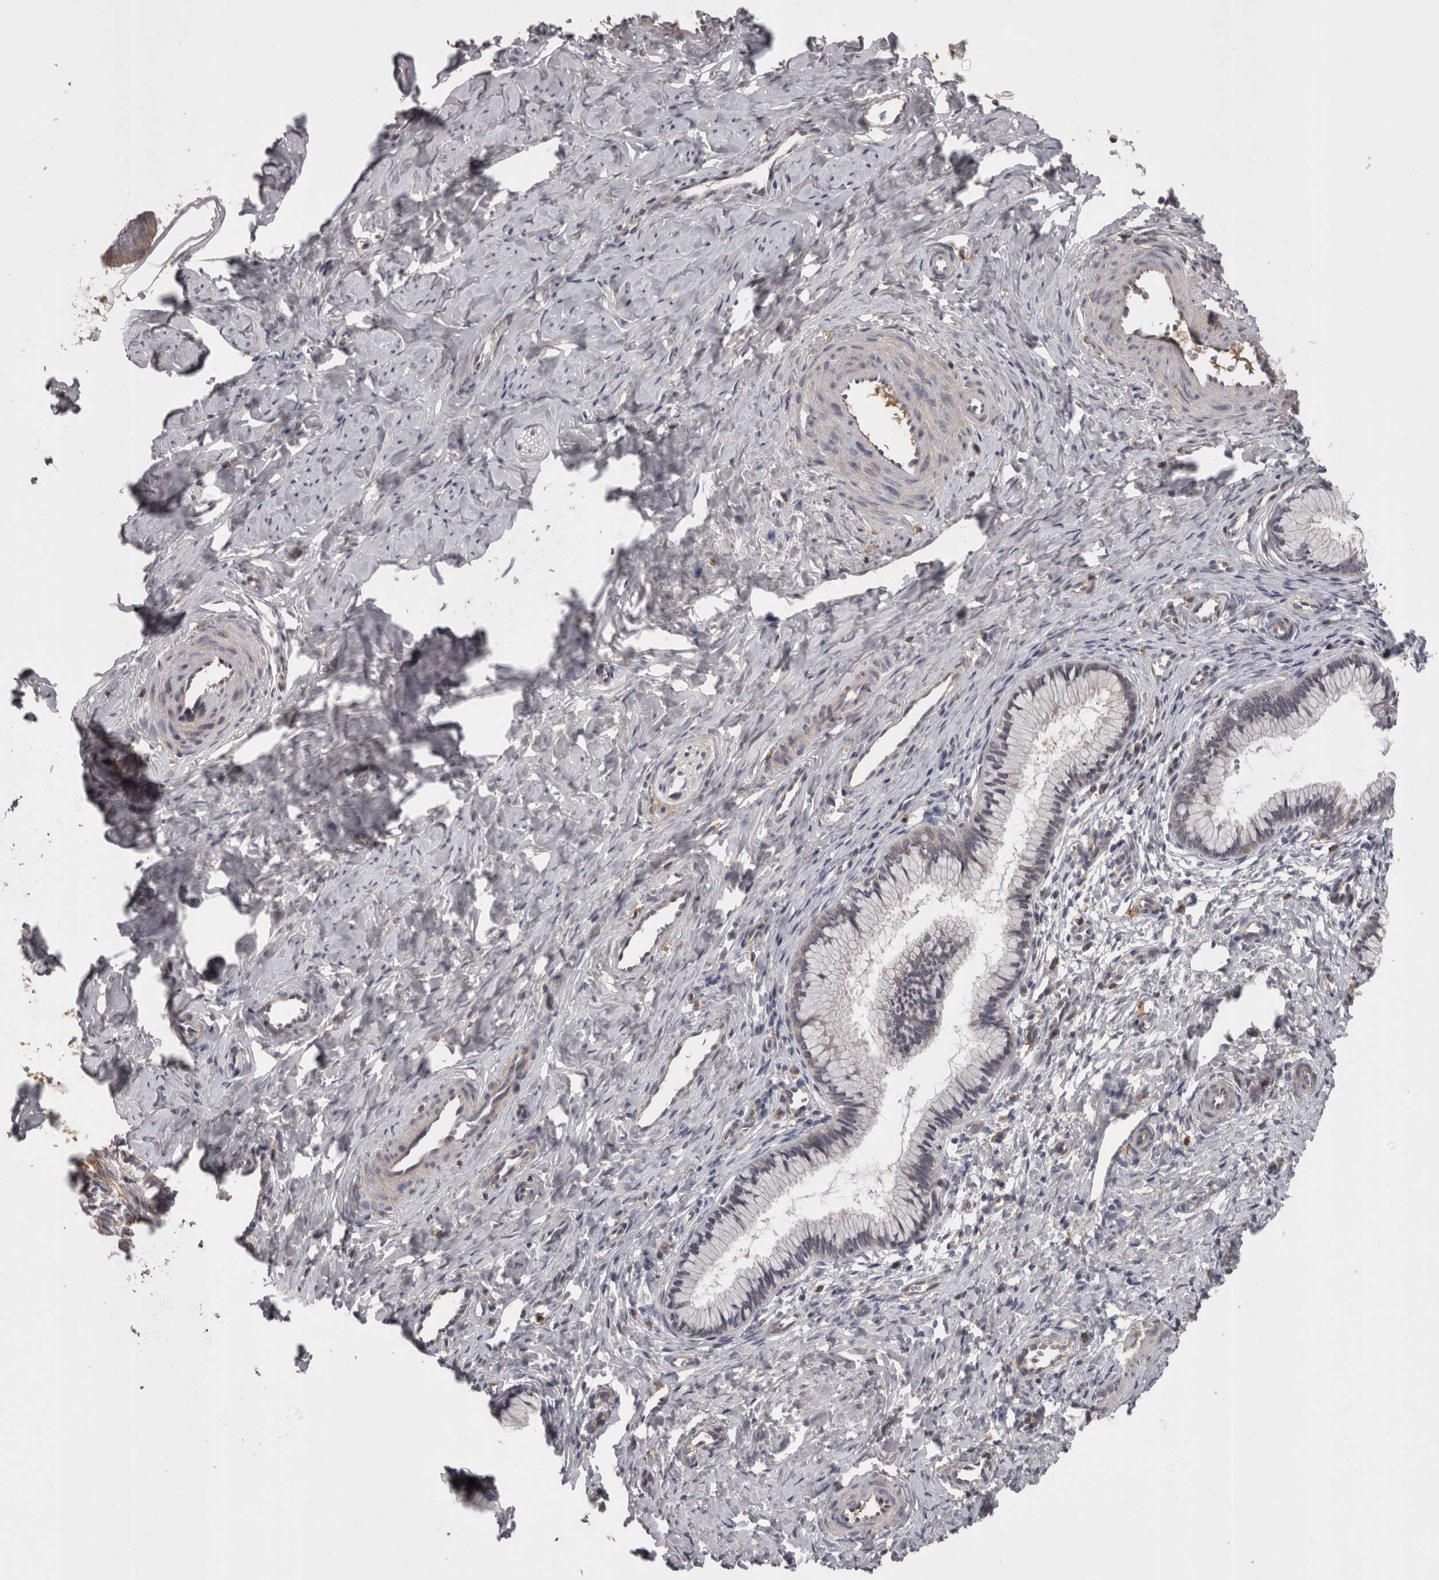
{"staining": {"intensity": "negative", "quantity": "none", "location": "none"}, "tissue": "cervix", "cell_type": "Glandular cells", "image_type": "normal", "snomed": [{"axis": "morphology", "description": "Normal tissue, NOS"}, {"axis": "topography", "description": "Cervix"}], "caption": "This is a image of IHC staining of normal cervix, which shows no positivity in glandular cells.", "gene": "PON3", "patient": {"sex": "female", "age": 27}}